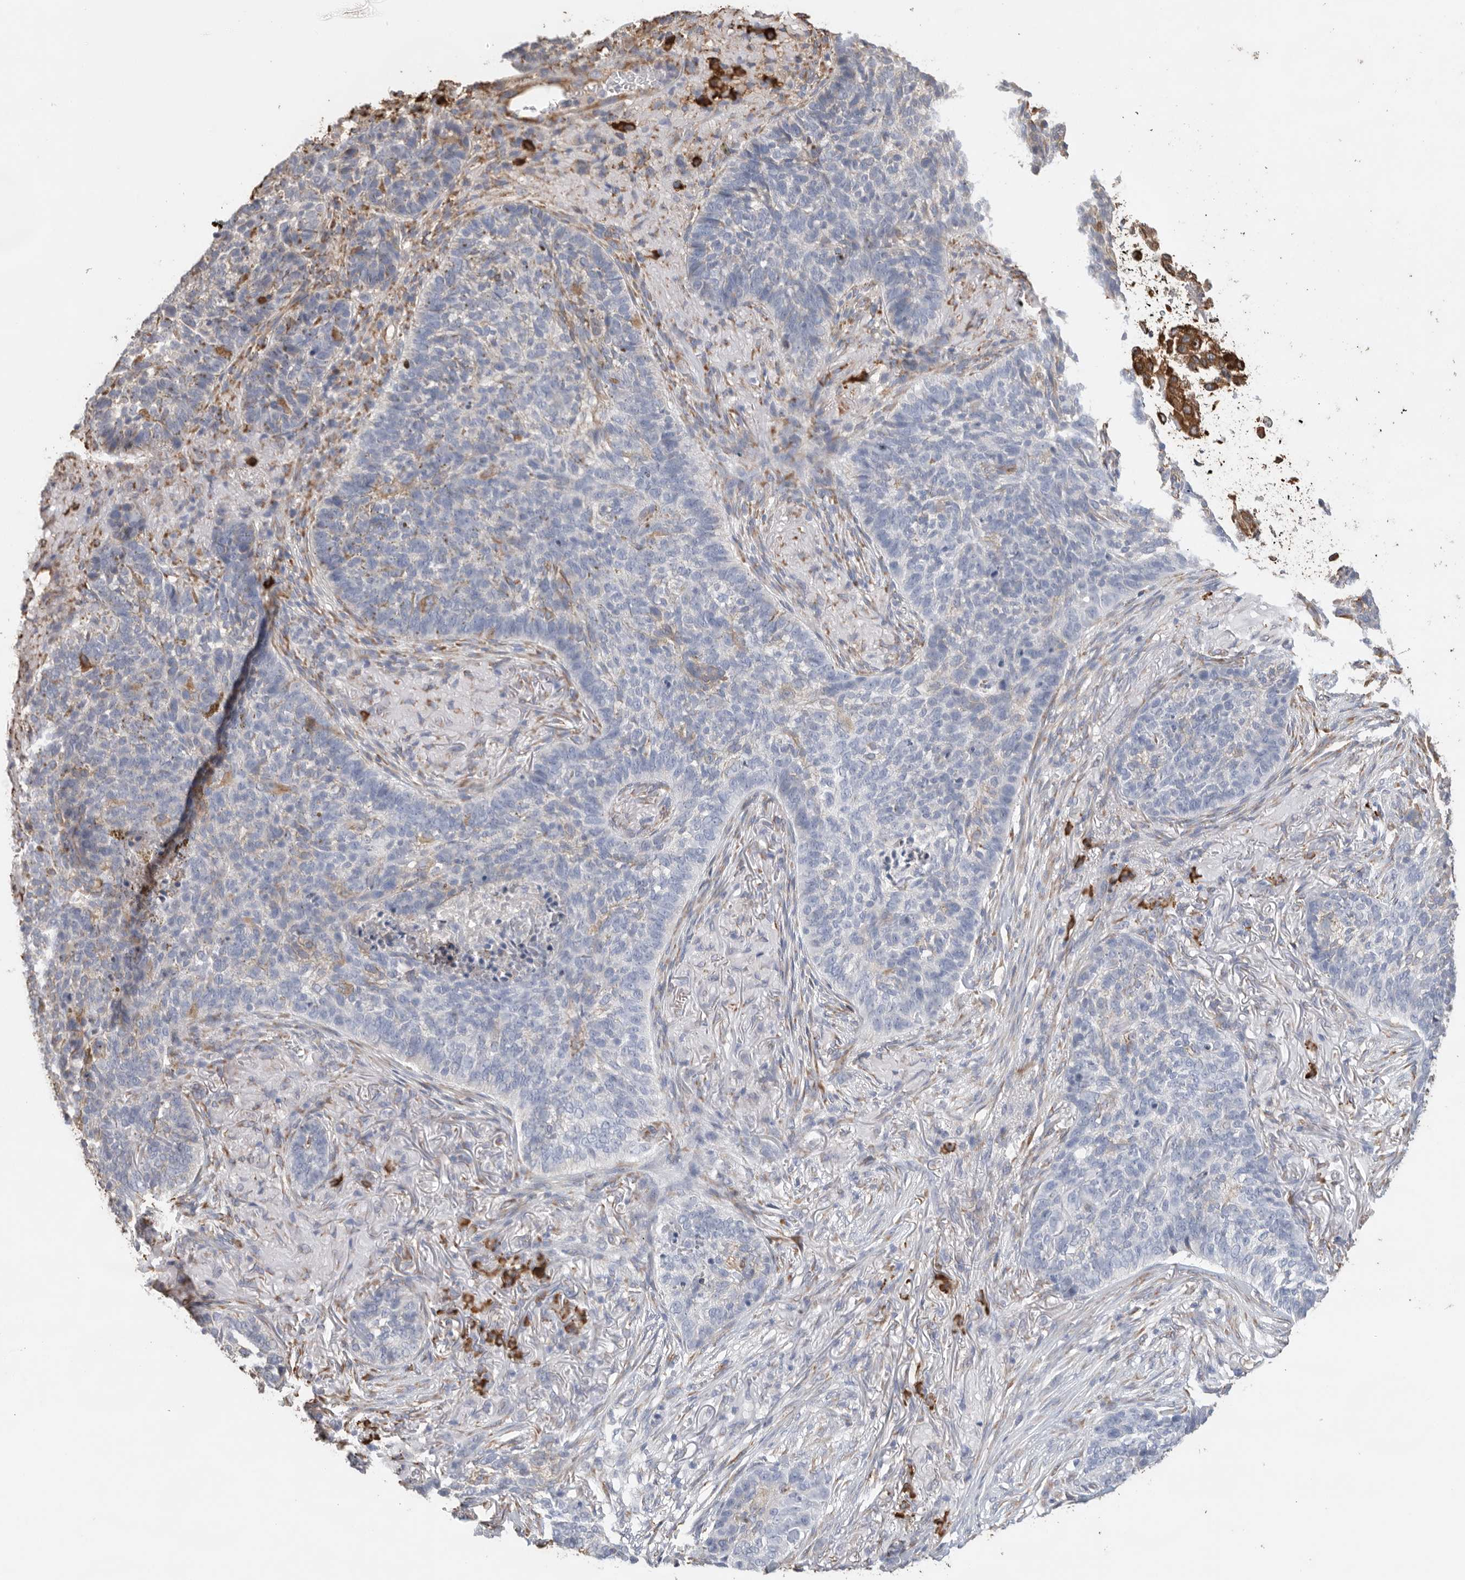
{"staining": {"intensity": "negative", "quantity": "none", "location": "none"}, "tissue": "skin cancer", "cell_type": "Tumor cells", "image_type": "cancer", "snomed": [{"axis": "morphology", "description": "Basal cell carcinoma"}, {"axis": "topography", "description": "Skin"}], "caption": "Tumor cells are negative for protein expression in human basal cell carcinoma (skin).", "gene": "BLOC1S5", "patient": {"sex": "male", "age": 85}}